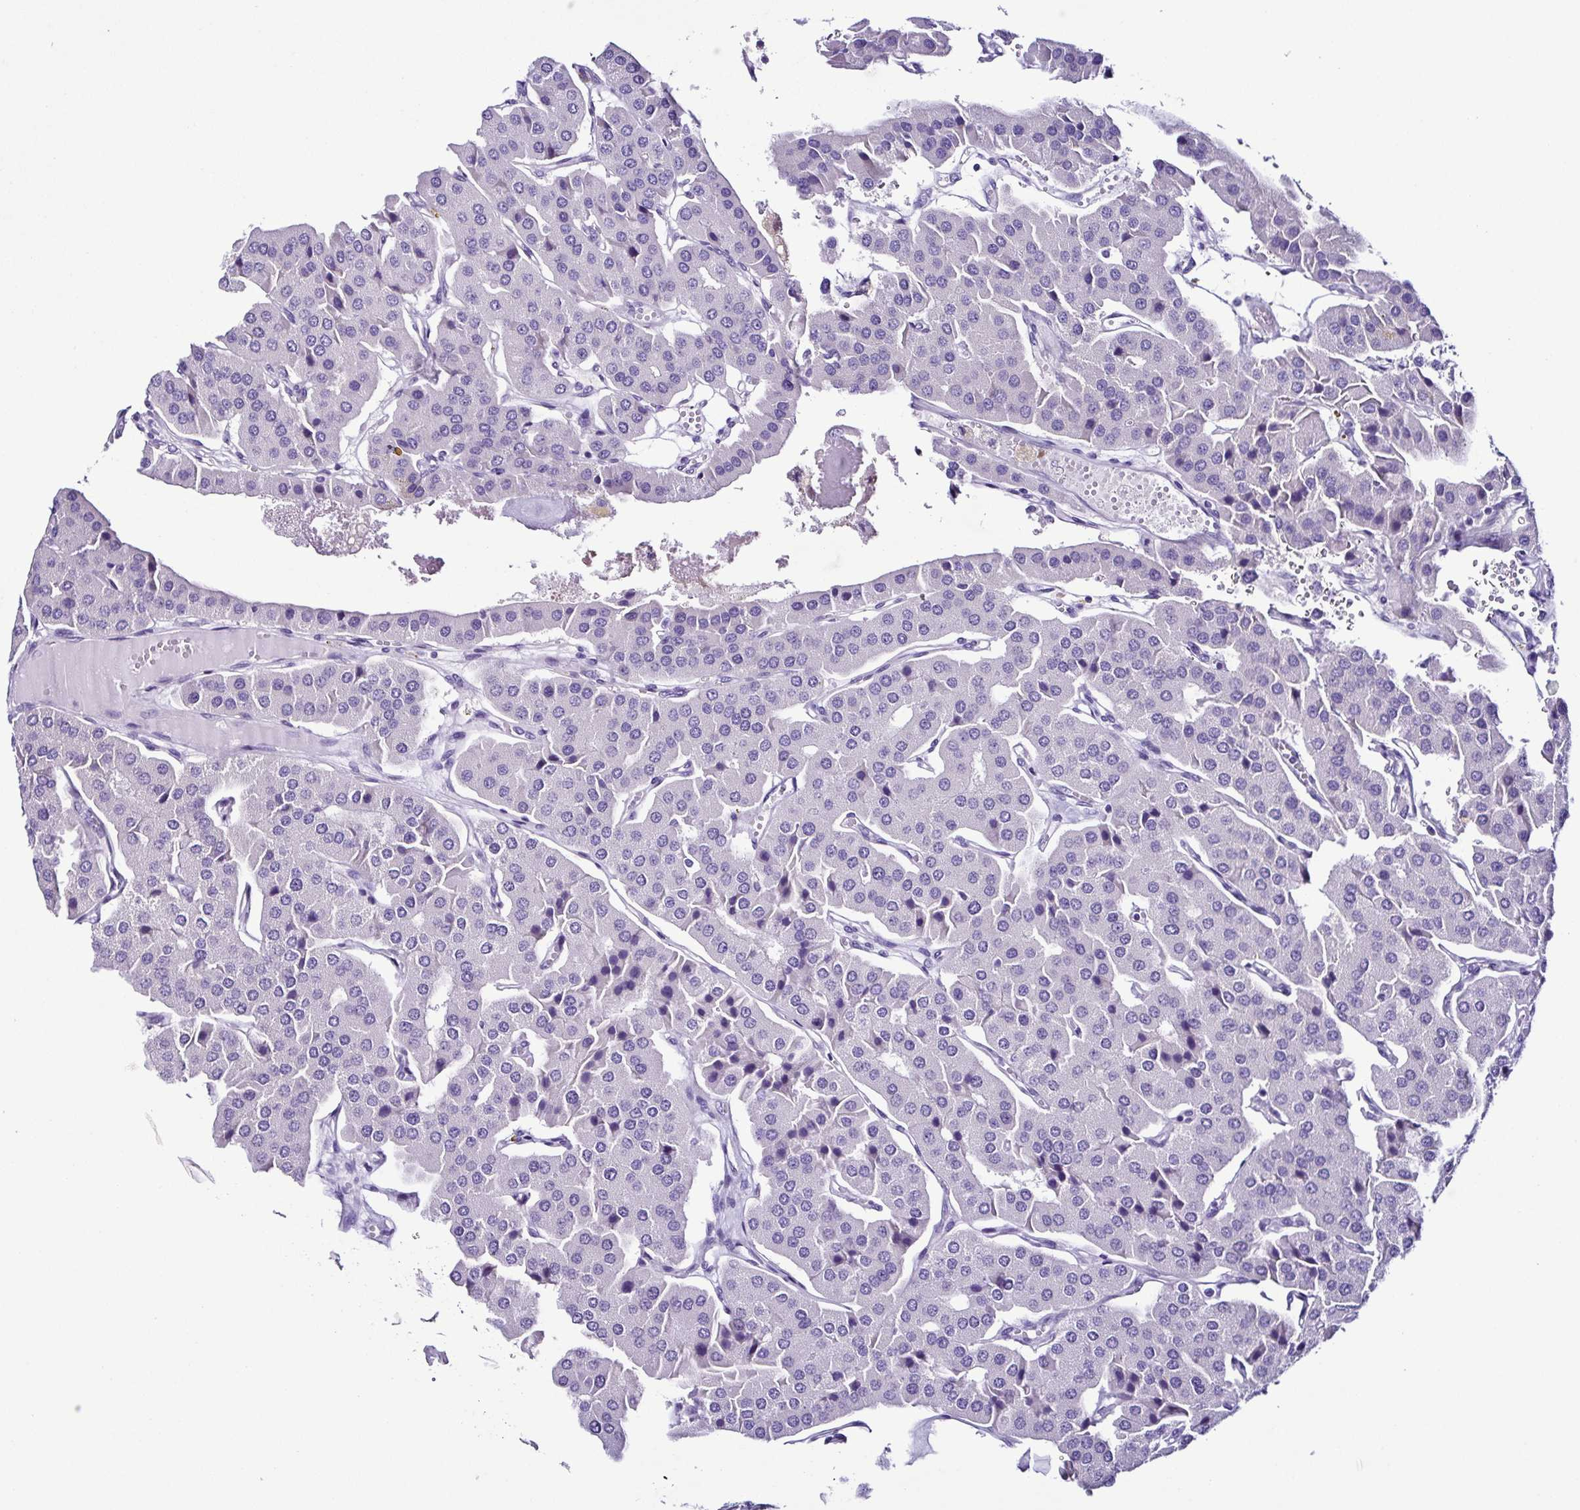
{"staining": {"intensity": "negative", "quantity": "none", "location": "none"}, "tissue": "parathyroid gland", "cell_type": "Glandular cells", "image_type": "normal", "snomed": [{"axis": "morphology", "description": "Normal tissue, NOS"}, {"axis": "morphology", "description": "Adenoma, NOS"}, {"axis": "topography", "description": "Parathyroid gland"}], "caption": "DAB immunohistochemical staining of benign parathyroid gland exhibits no significant staining in glandular cells.", "gene": "SRL", "patient": {"sex": "female", "age": 86}}